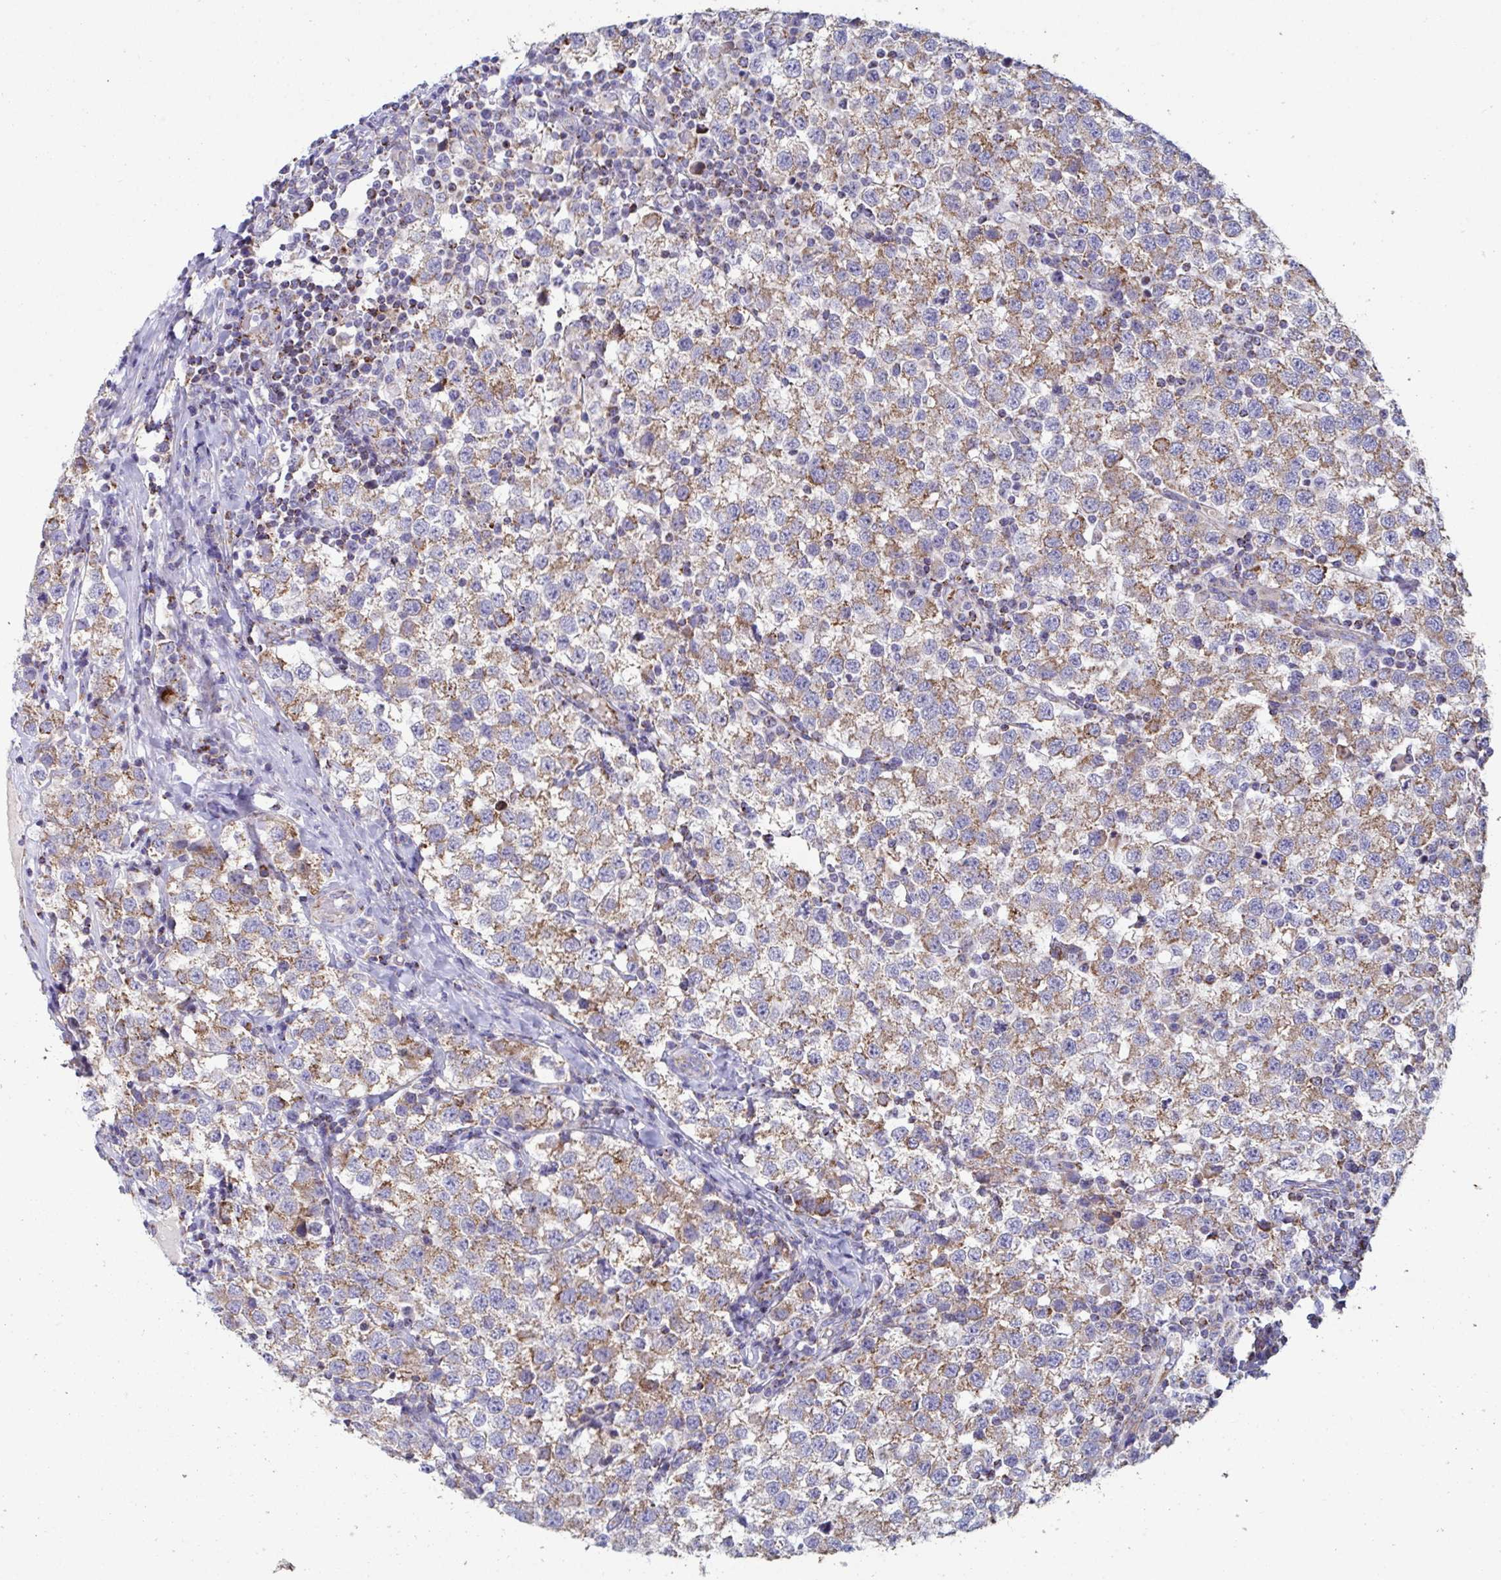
{"staining": {"intensity": "moderate", "quantity": ">75%", "location": "cytoplasmic/membranous"}, "tissue": "testis cancer", "cell_type": "Tumor cells", "image_type": "cancer", "snomed": [{"axis": "morphology", "description": "Seminoma, NOS"}, {"axis": "topography", "description": "Testis"}], "caption": "This photomicrograph shows IHC staining of testis cancer, with medium moderate cytoplasmic/membranous staining in approximately >75% of tumor cells.", "gene": "BCAT2", "patient": {"sex": "male", "age": 34}}